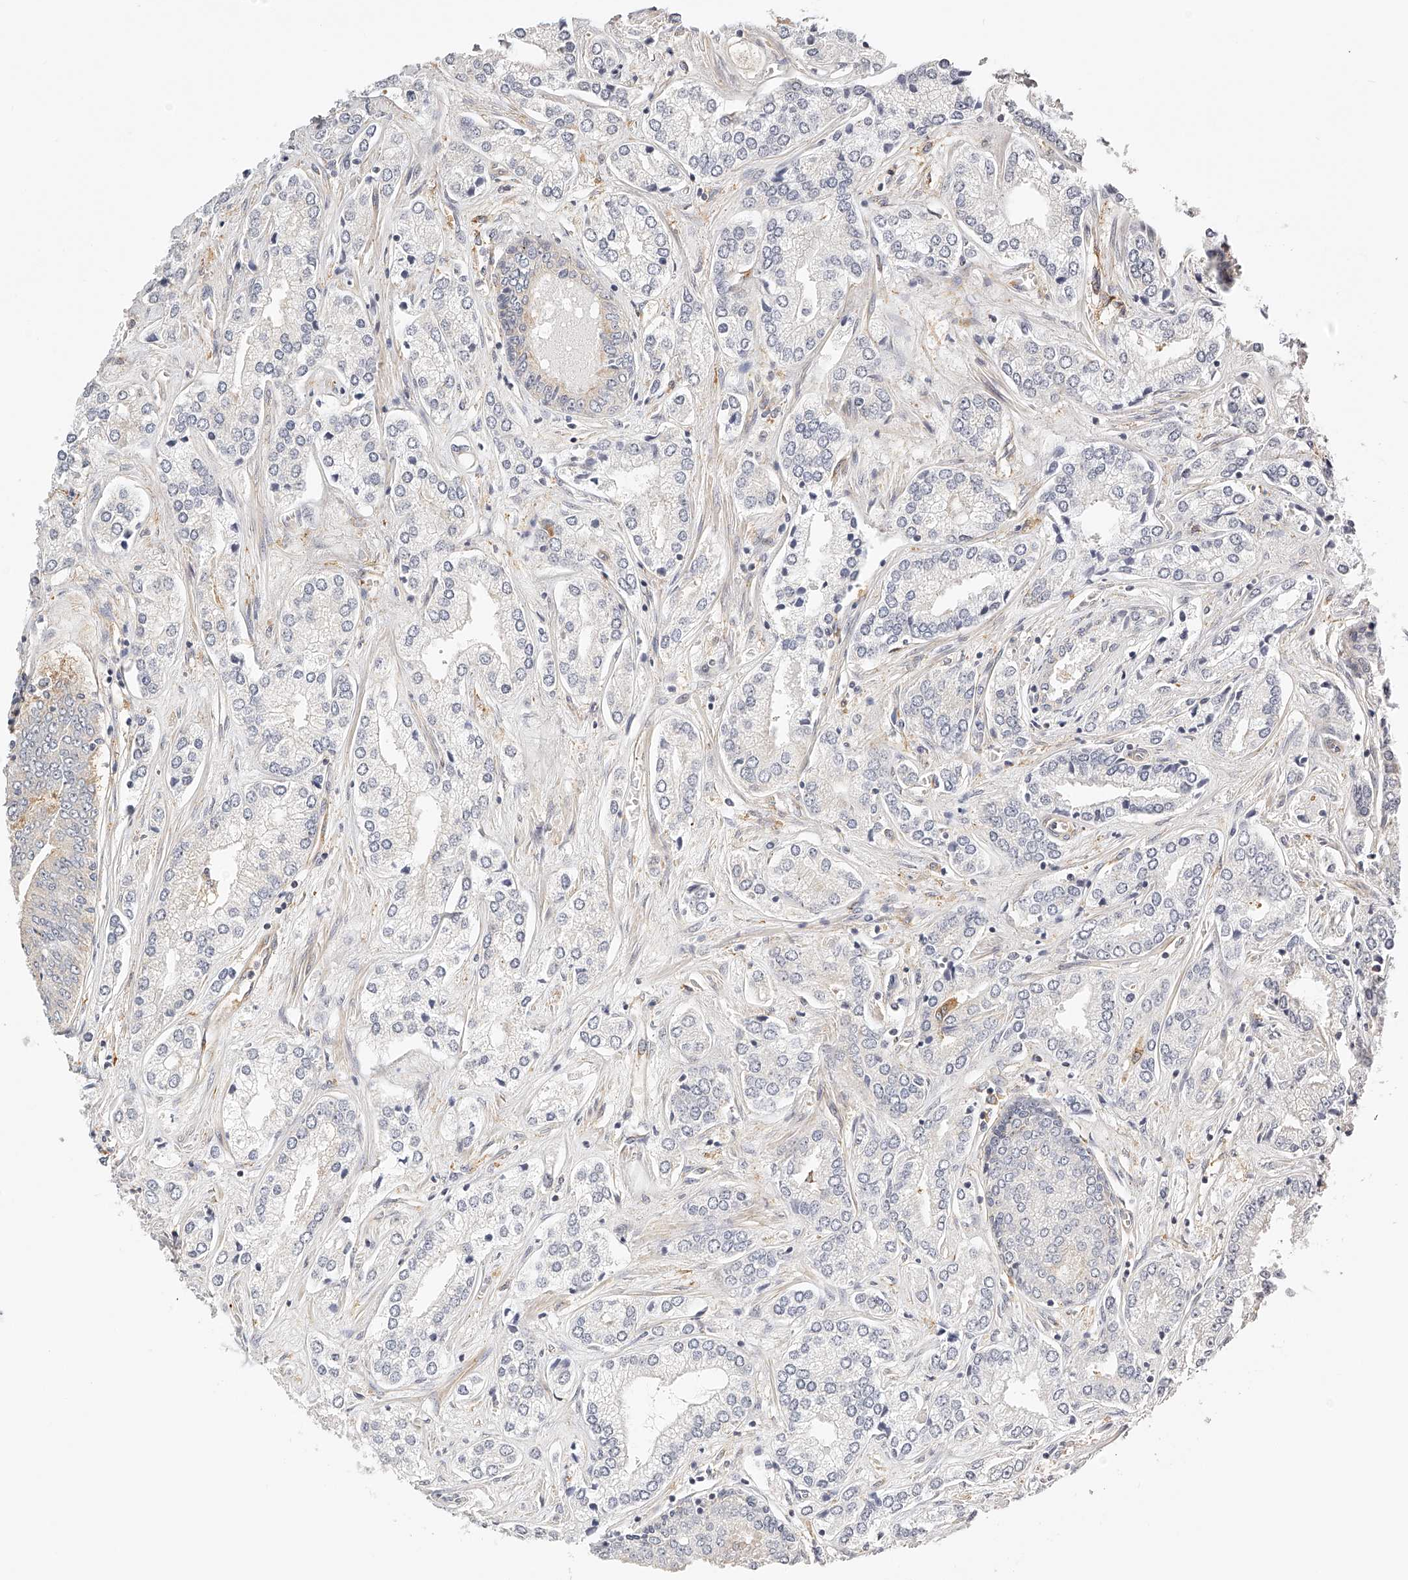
{"staining": {"intensity": "negative", "quantity": "none", "location": "none"}, "tissue": "prostate cancer", "cell_type": "Tumor cells", "image_type": "cancer", "snomed": [{"axis": "morphology", "description": "Adenocarcinoma, High grade"}, {"axis": "topography", "description": "Prostate"}], "caption": "A micrograph of human high-grade adenocarcinoma (prostate) is negative for staining in tumor cells.", "gene": "SYNC", "patient": {"sex": "male", "age": 66}}